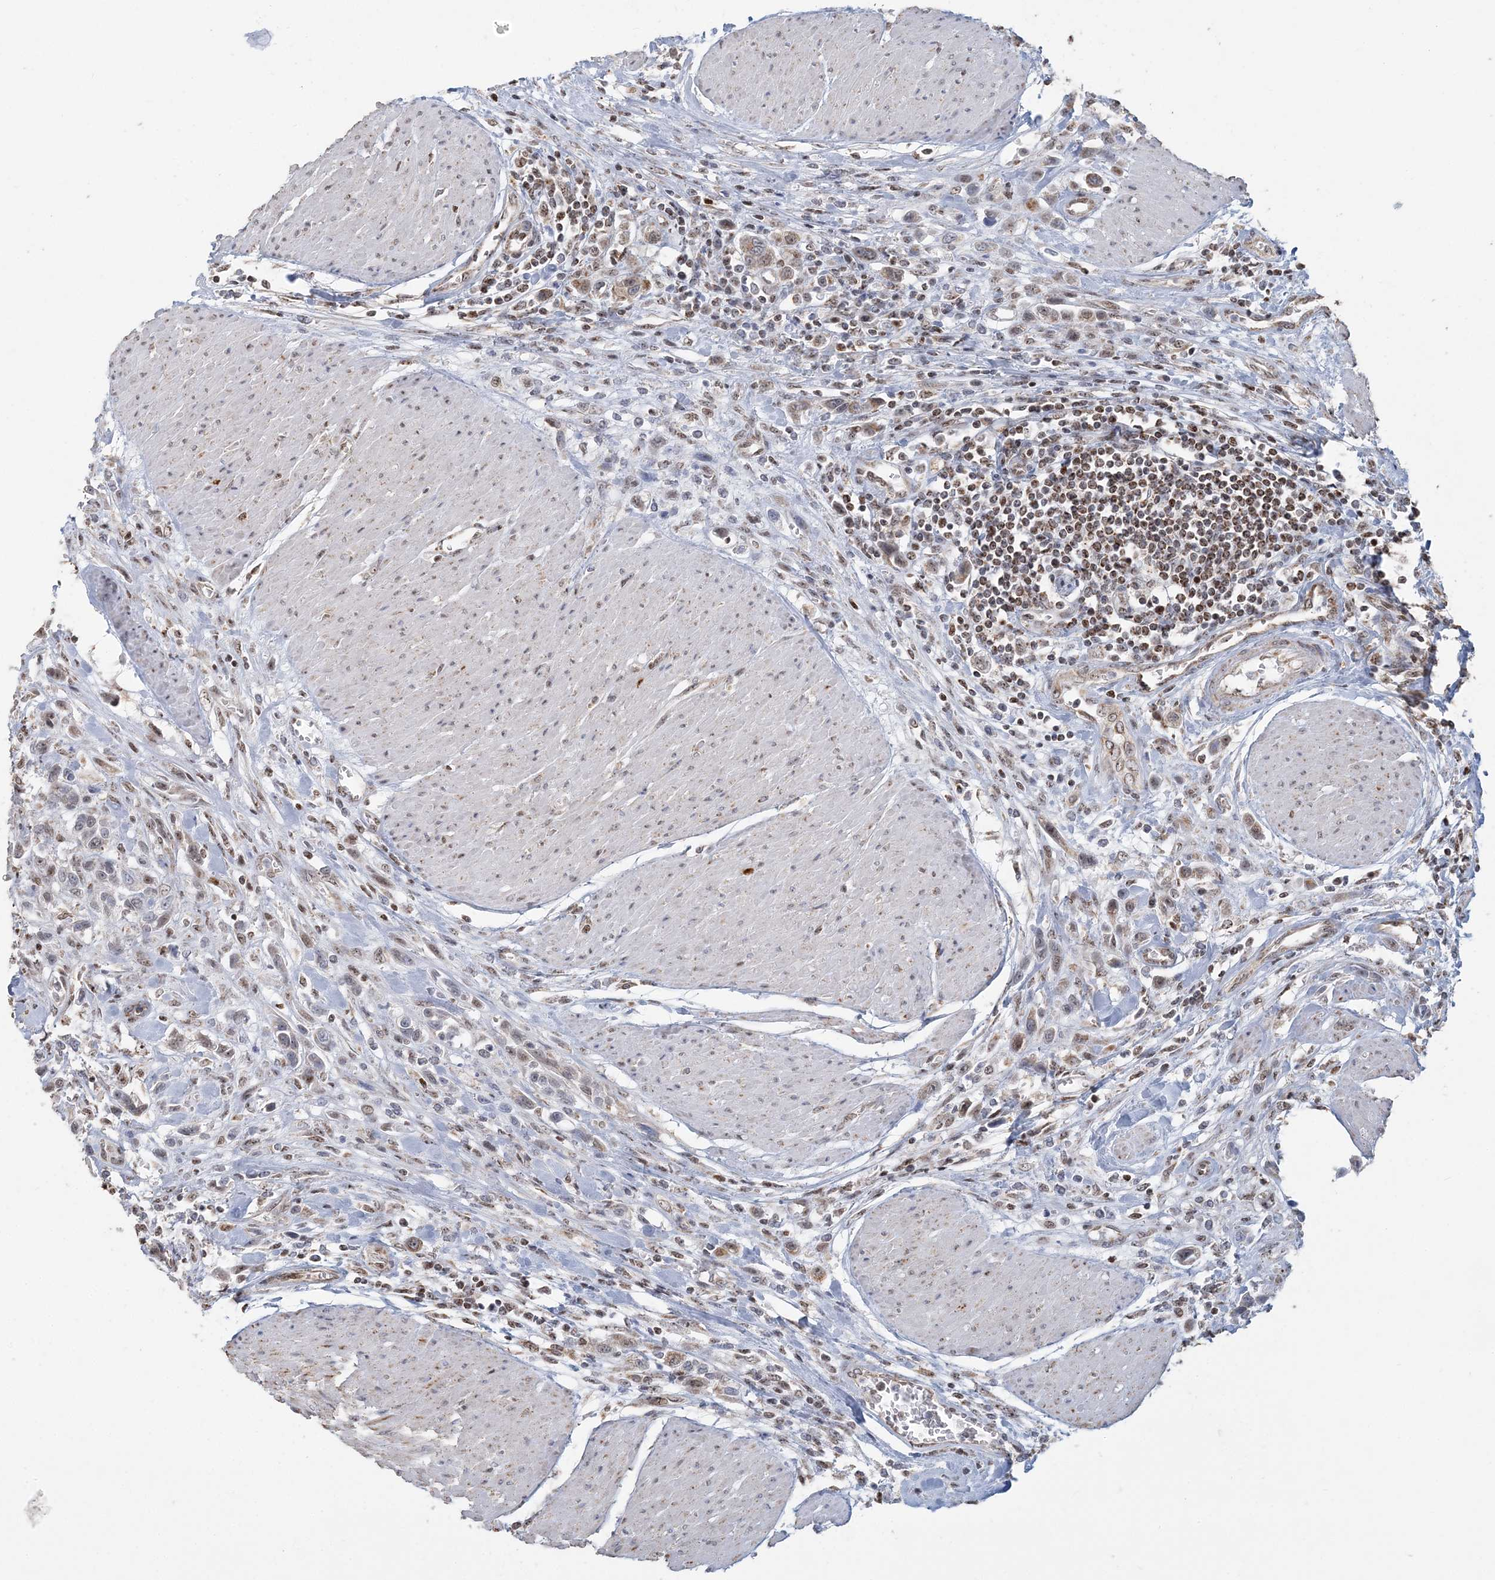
{"staining": {"intensity": "moderate", "quantity": ">75%", "location": "cytoplasmic/membranous,nuclear"}, "tissue": "urothelial cancer", "cell_type": "Tumor cells", "image_type": "cancer", "snomed": [{"axis": "morphology", "description": "Urothelial carcinoma, High grade"}, {"axis": "topography", "description": "Urinary bladder"}], "caption": "Urothelial cancer was stained to show a protein in brown. There is medium levels of moderate cytoplasmic/membranous and nuclear staining in approximately >75% of tumor cells.", "gene": "SUCLG1", "patient": {"sex": "male", "age": 50}}